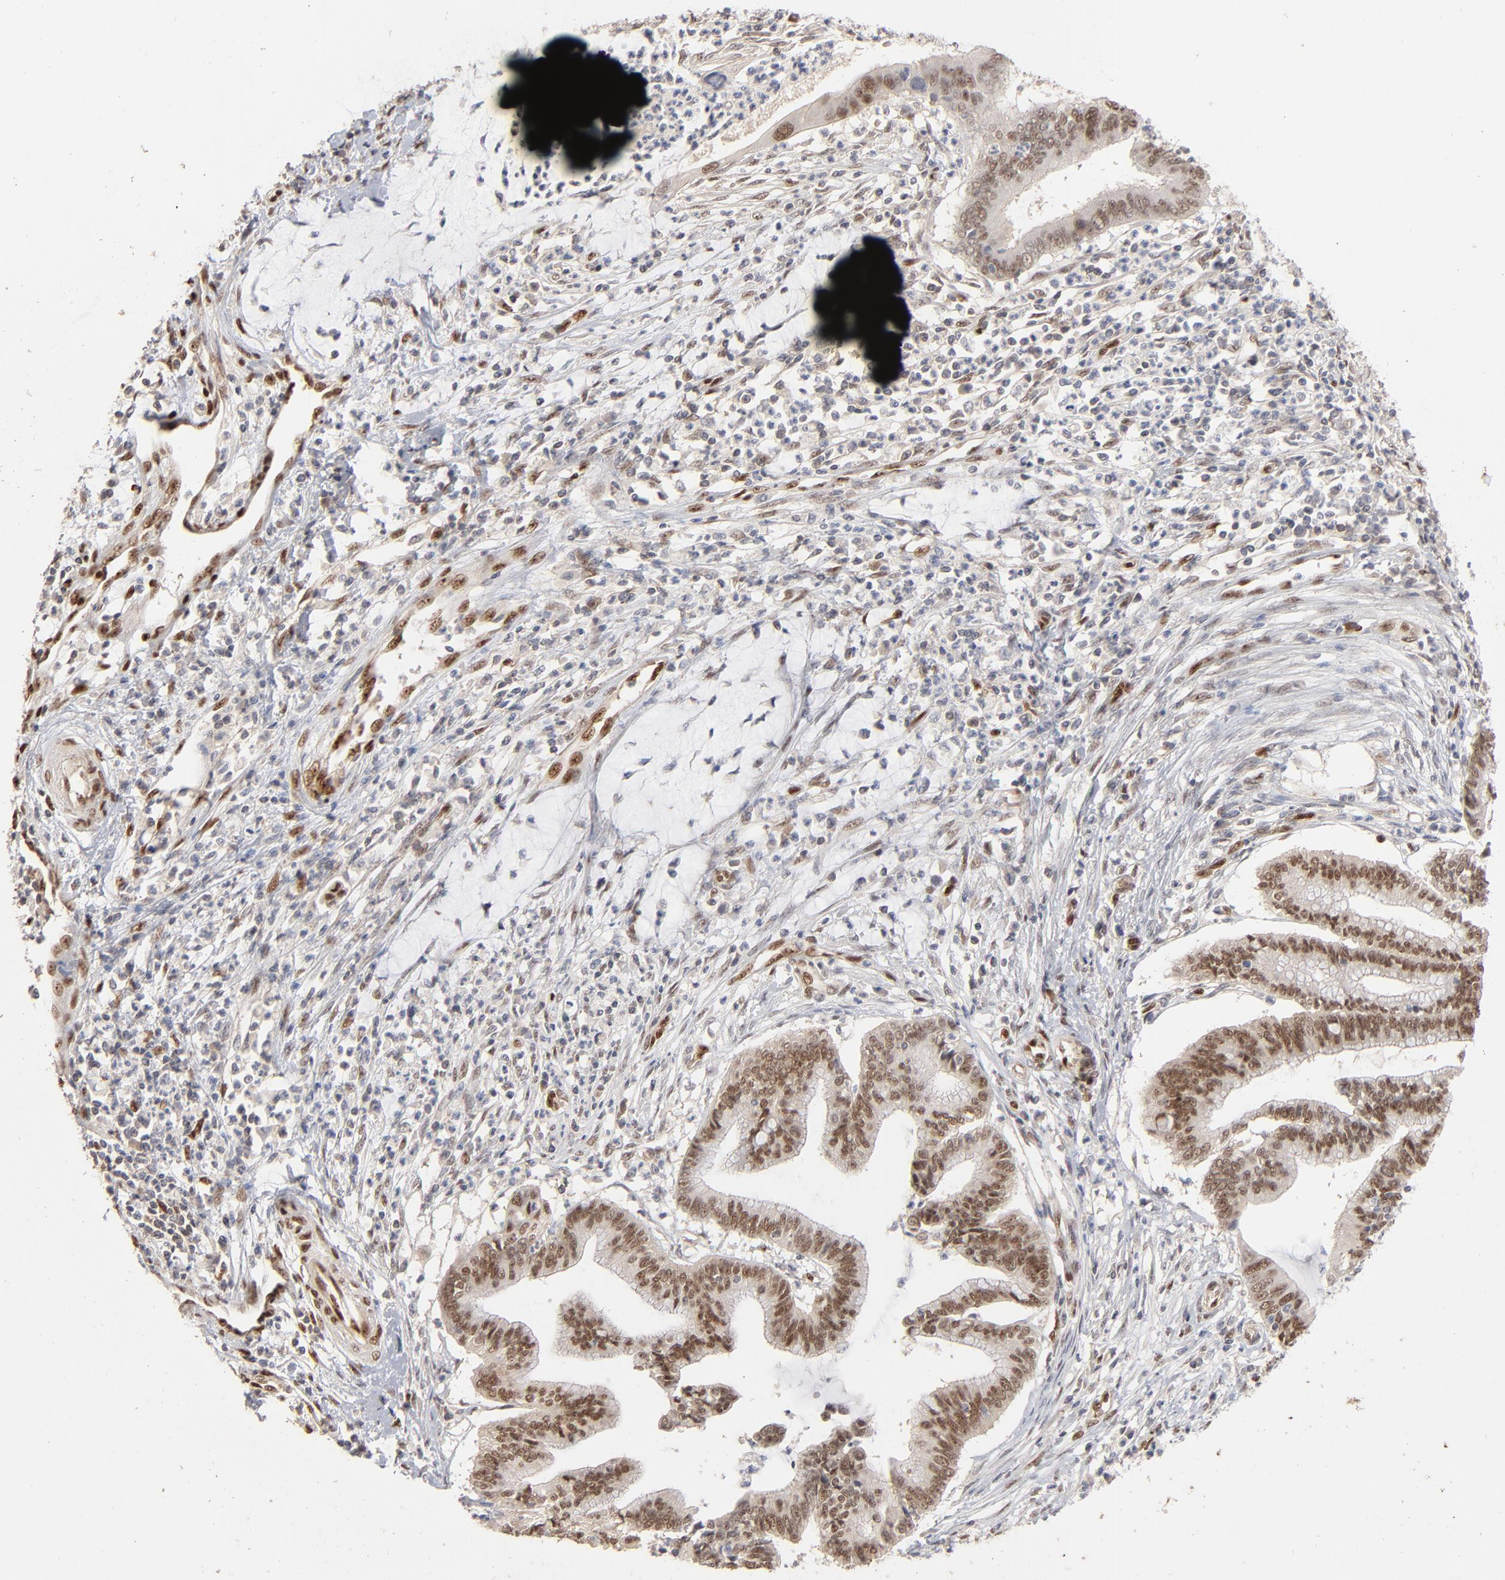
{"staining": {"intensity": "moderate", "quantity": ">75%", "location": "nuclear"}, "tissue": "cervical cancer", "cell_type": "Tumor cells", "image_type": "cancer", "snomed": [{"axis": "morphology", "description": "Adenocarcinoma, NOS"}, {"axis": "topography", "description": "Cervix"}], "caption": "A brown stain highlights moderate nuclear positivity of a protein in cervical cancer tumor cells. The staining was performed using DAB (3,3'-diaminobenzidine), with brown indicating positive protein expression. Nuclei are stained blue with hematoxylin.", "gene": "NFIB", "patient": {"sex": "female", "age": 36}}